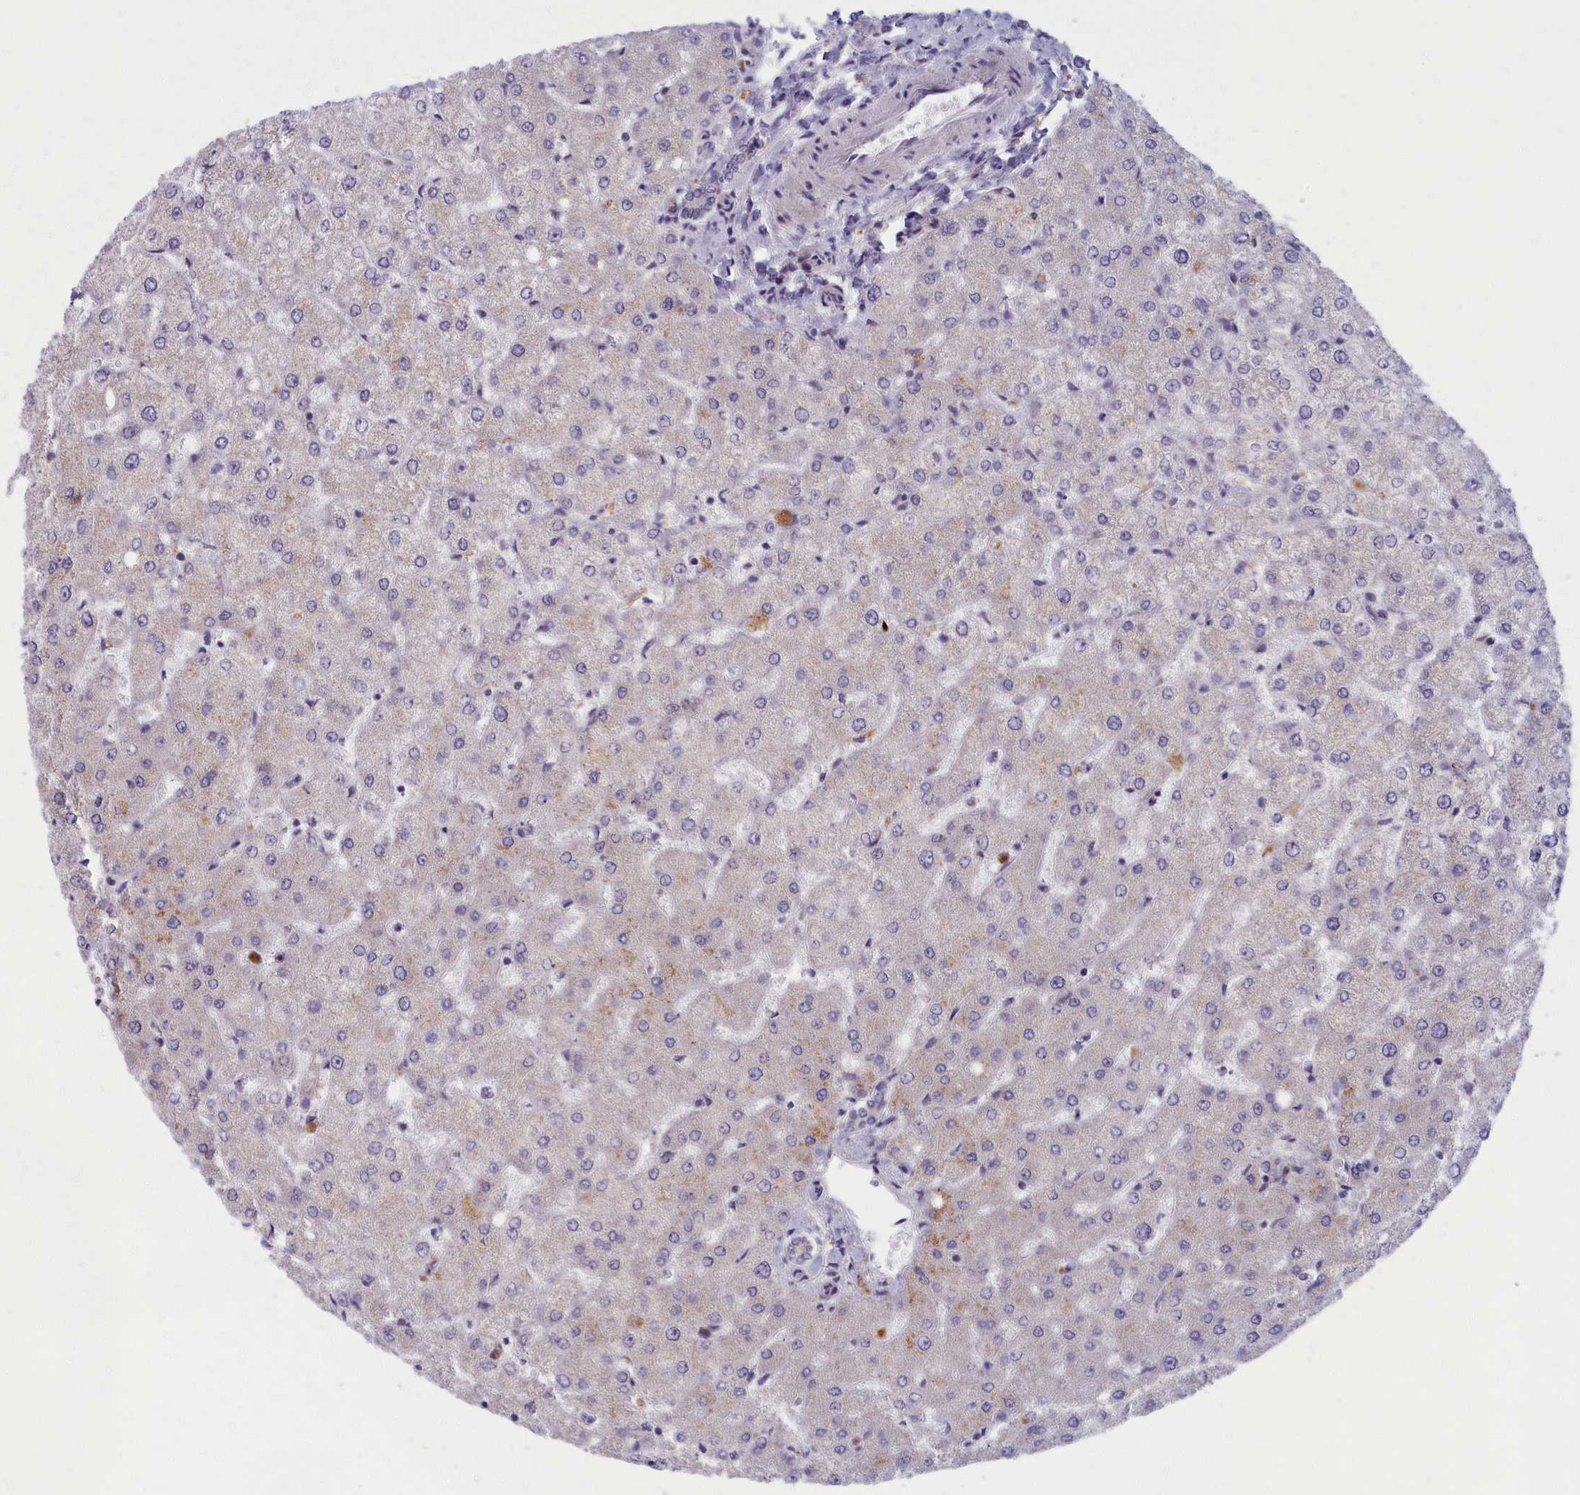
{"staining": {"intensity": "negative", "quantity": "none", "location": "none"}, "tissue": "liver", "cell_type": "Cholangiocytes", "image_type": "normal", "snomed": [{"axis": "morphology", "description": "Normal tissue, NOS"}, {"axis": "topography", "description": "Liver"}], "caption": "This is an immunohistochemistry (IHC) histopathology image of benign human liver. There is no expression in cholangiocytes.", "gene": "MRPS25", "patient": {"sex": "female", "age": 54}}